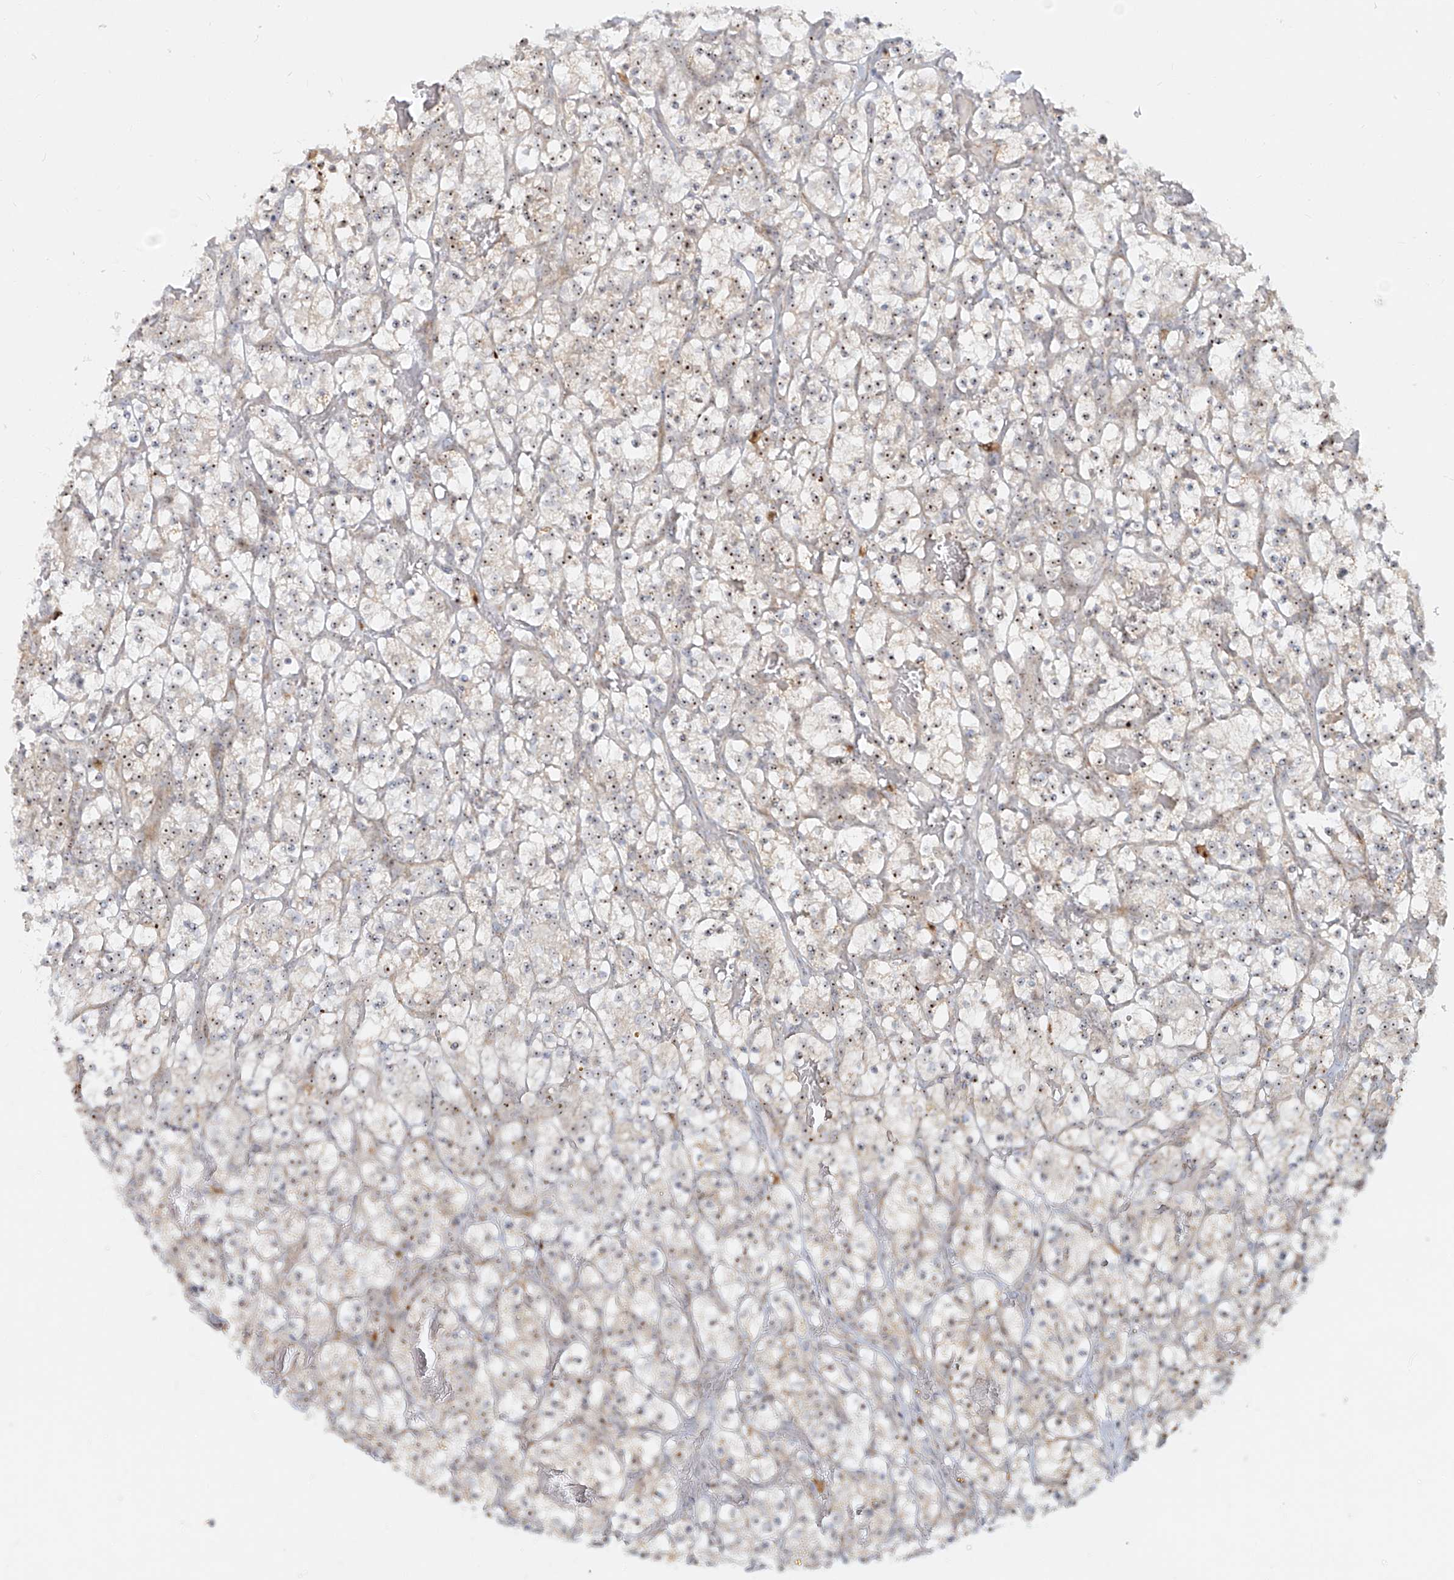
{"staining": {"intensity": "weak", "quantity": ">75%", "location": "nuclear"}, "tissue": "renal cancer", "cell_type": "Tumor cells", "image_type": "cancer", "snomed": [{"axis": "morphology", "description": "Adenocarcinoma, NOS"}, {"axis": "topography", "description": "Kidney"}], "caption": "Immunohistochemistry (IHC) image of human renal adenocarcinoma stained for a protein (brown), which demonstrates low levels of weak nuclear expression in approximately >75% of tumor cells.", "gene": "BYSL", "patient": {"sex": "female", "age": 57}}